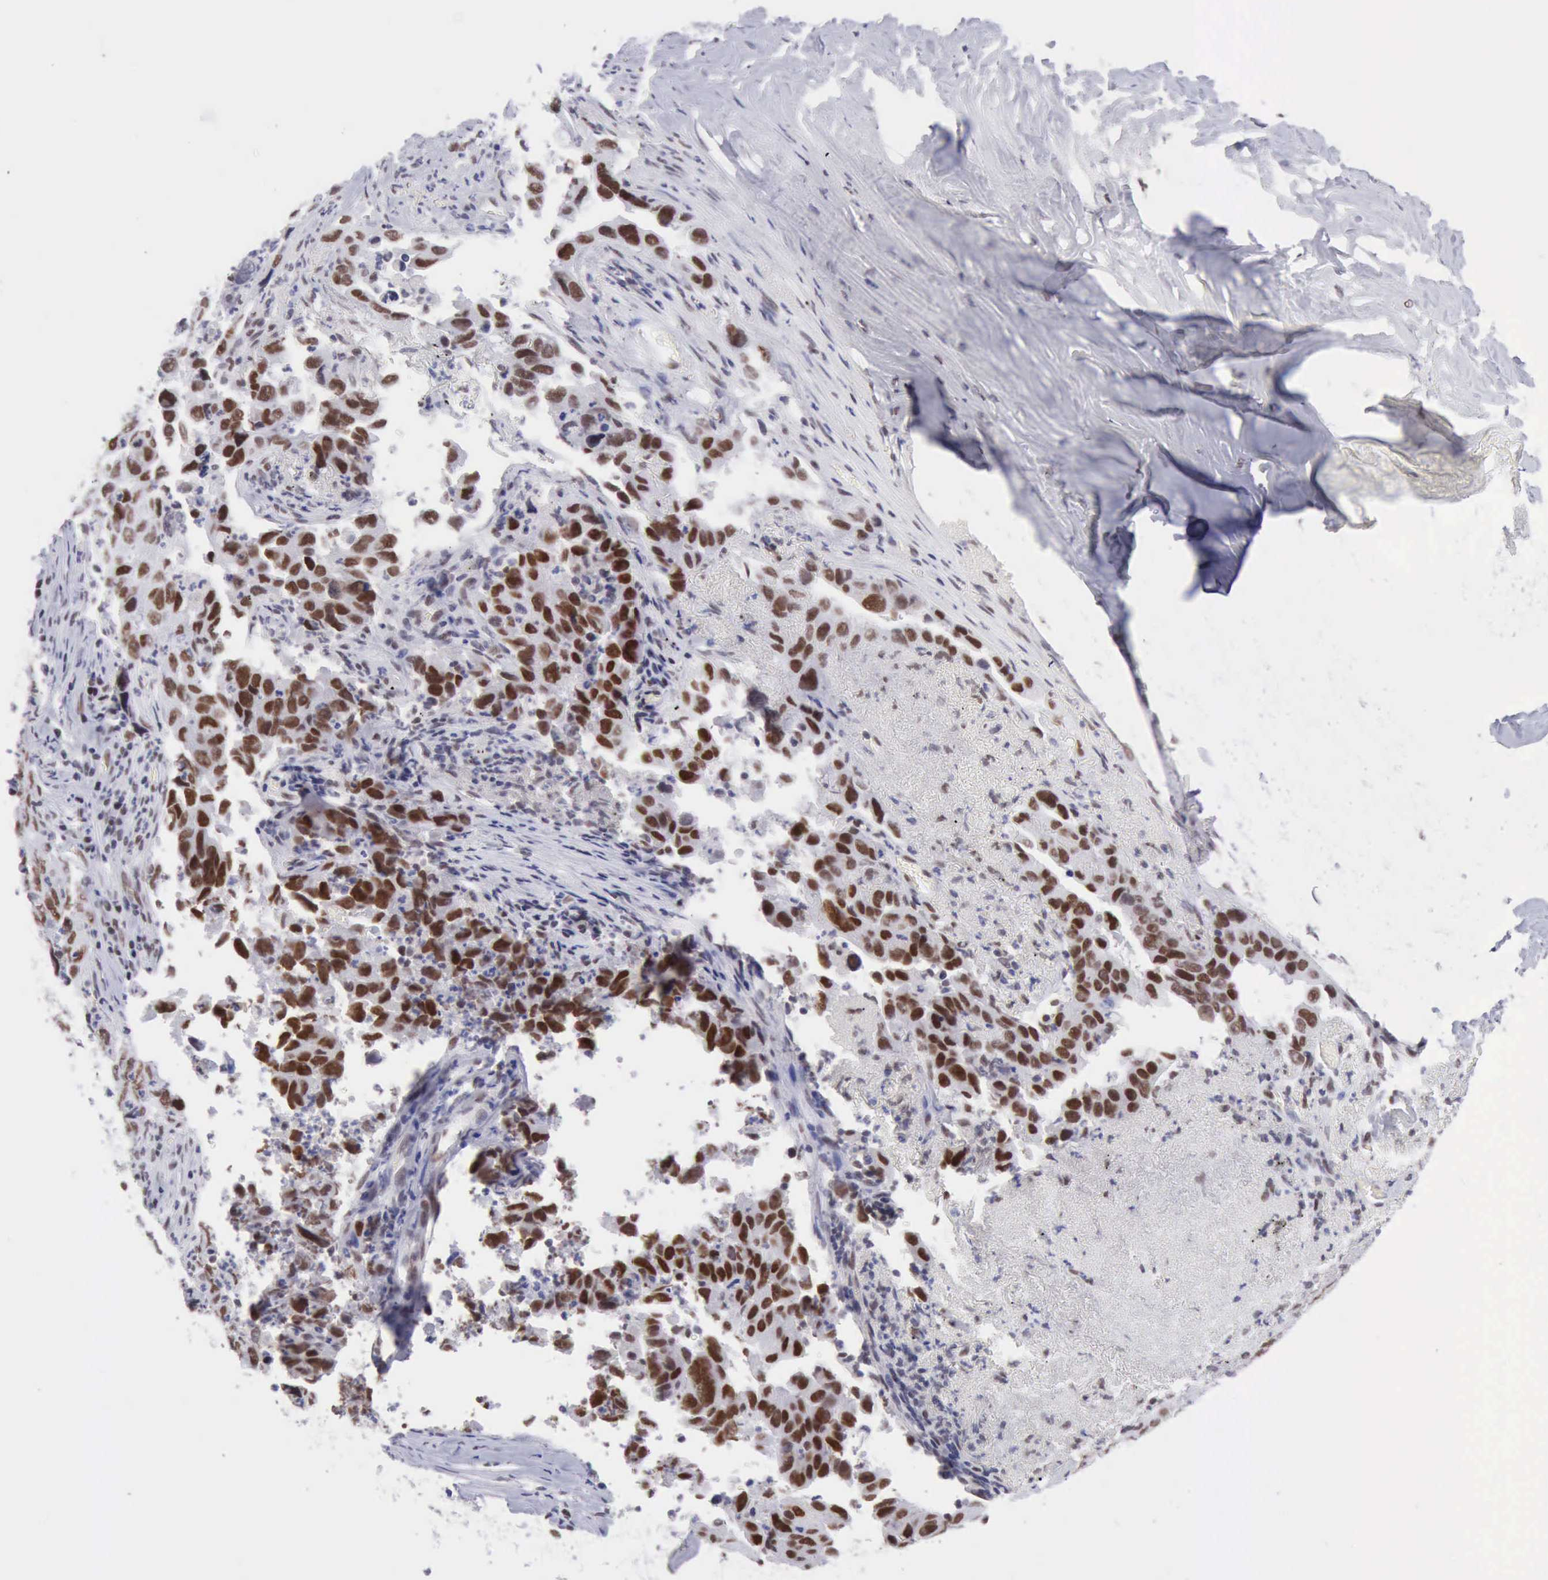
{"staining": {"intensity": "moderate", "quantity": "25%-75%", "location": "nuclear"}, "tissue": "lung cancer", "cell_type": "Tumor cells", "image_type": "cancer", "snomed": [{"axis": "morphology", "description": "Squamous cell carcinoma, NOS"}, {"axis": "topography", "description": "Lung"}], "caption": "This is an image of IHC staining of squamous cell carcinoma (lung), which shows moderate staining in the nuclear of tumor cells.", "gene": "ERCC4", "patient": {"sex": "male", "age": 64}}